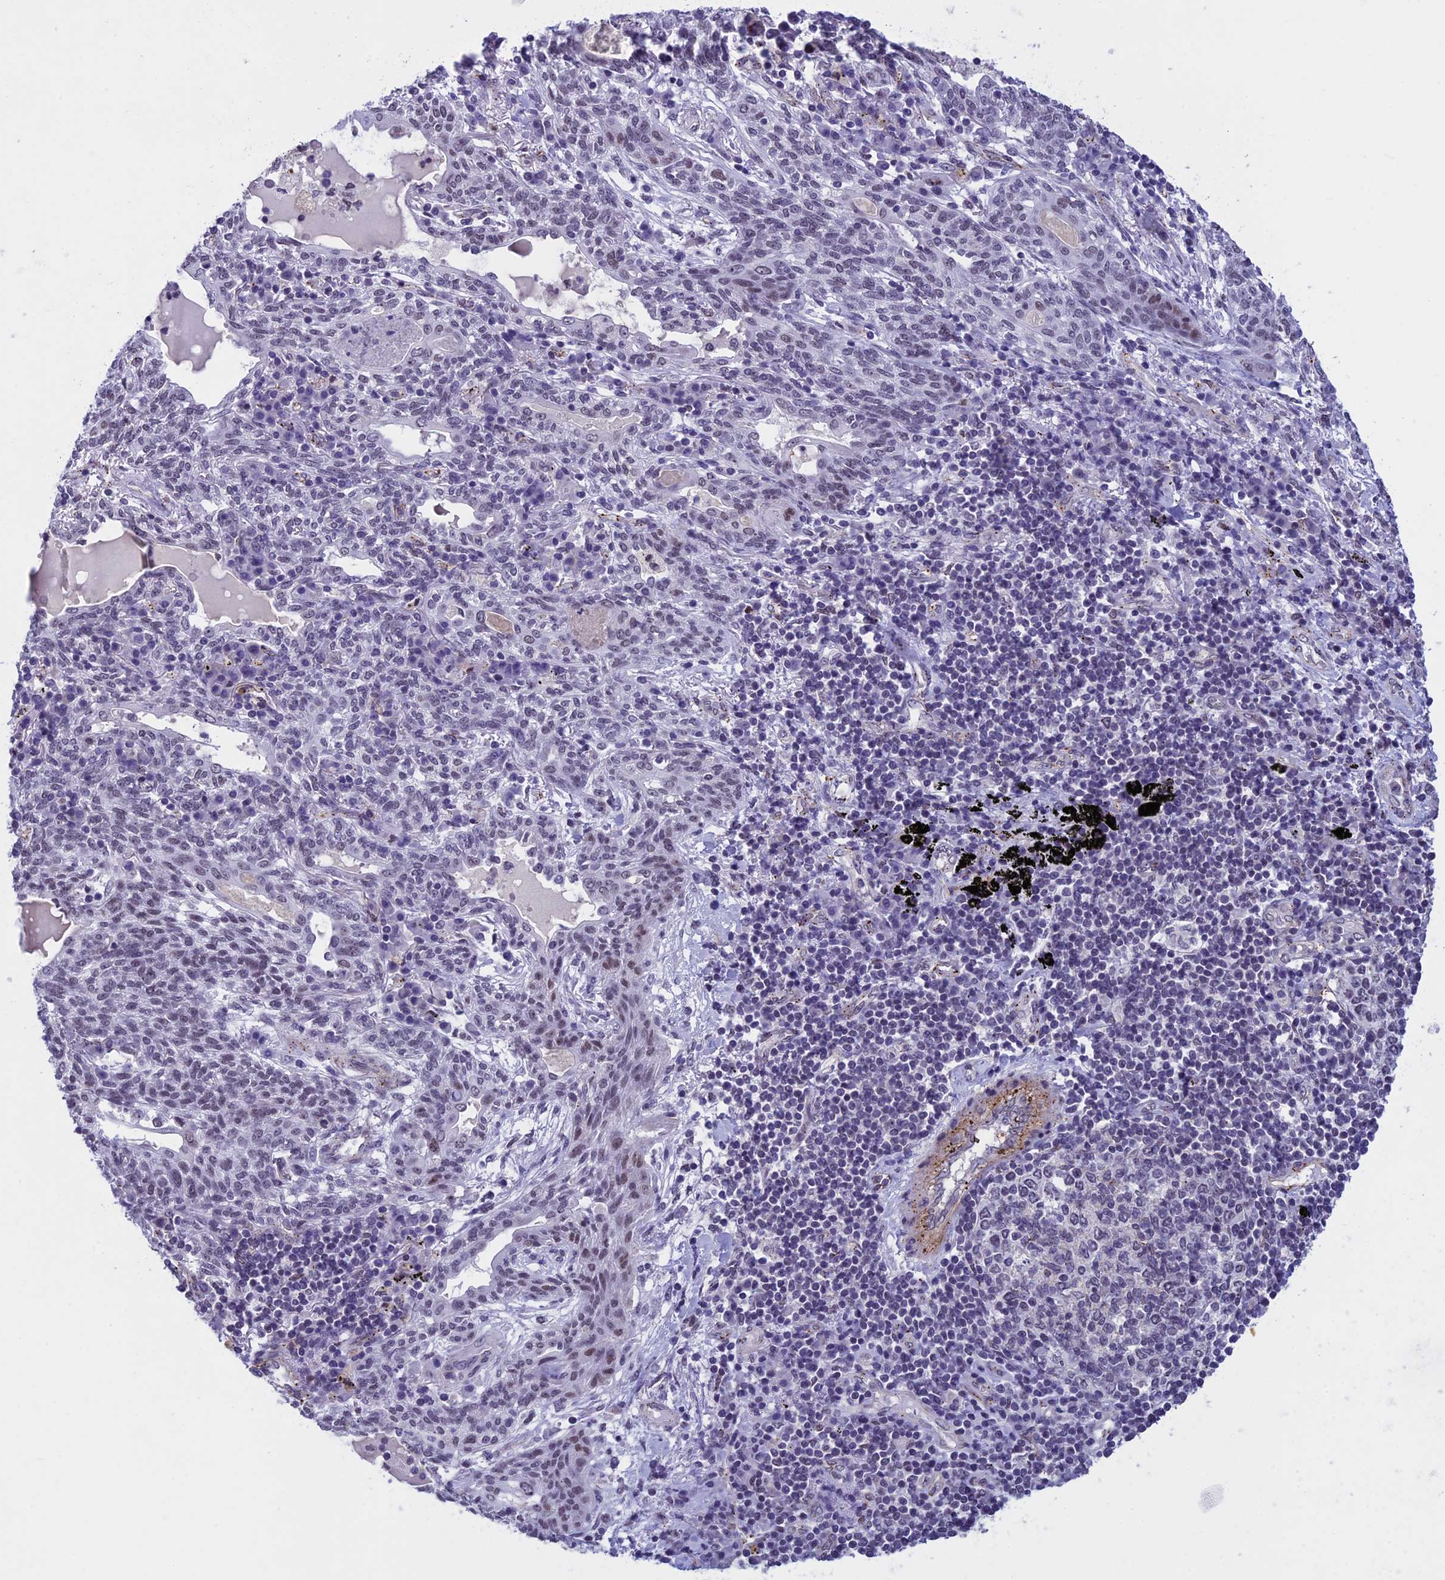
{"staining": {"intensity": "weak", "quantity": "<25%", "location": "nuclear"}, "tissue": "lung cancer", "cell_type": "Tumor cells", "image_type": "cancer", "snomed": [{"axis": "morphology", "description": "Squamous cell carcinoma, NOS"}, {"axis": "topography", "description": "Lung"}], "caption": "DAB immunohistochemical staining of human lung cancer (squamous cell carcinoma) shows no significant expression in tumor cells.", "gene": "NIPBL", "patient": {"sex": "female", "age": 70}}